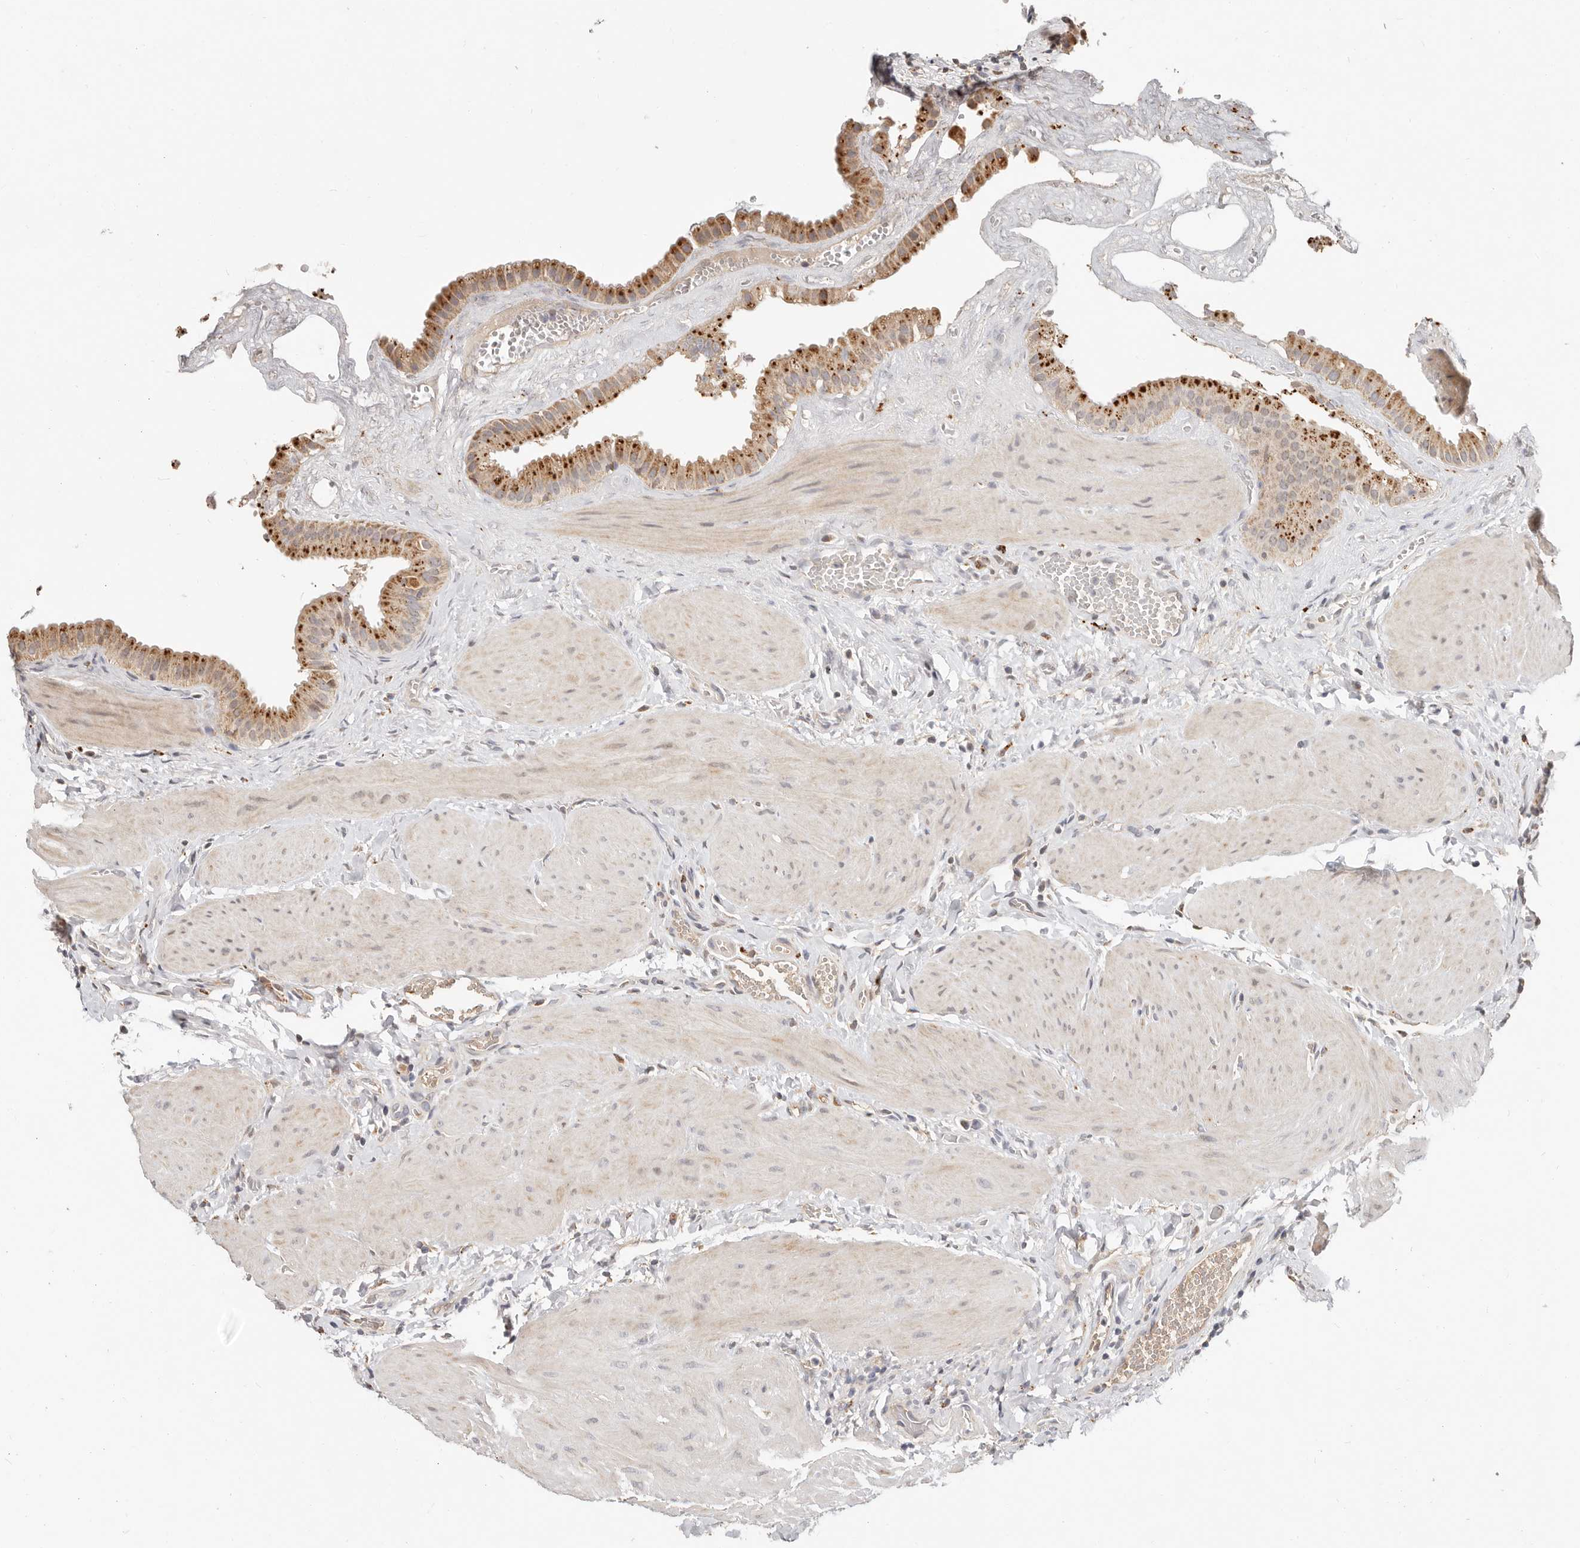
{"staining": {"intensity": "moderate", "quantity": ">75%", "location": "cytoplasmic/membranous"}, "tissue": "gallbladder", "cell_type": "Glandular cells", "image_type": "normal", "snomed": [{"axis": "morphology", "description": "Normal tissue, NOS"}, {"axis": "topography", "description": "Gallbladder"}], "caption": "Immunohistochemical staining of normal gallbladder shows medium levels of moderate cytoplasmic/membranous positivity in about >75% of glandular cells.", "gene": "ZRANB1", "patient": {"sex": "male", "age": 55}}